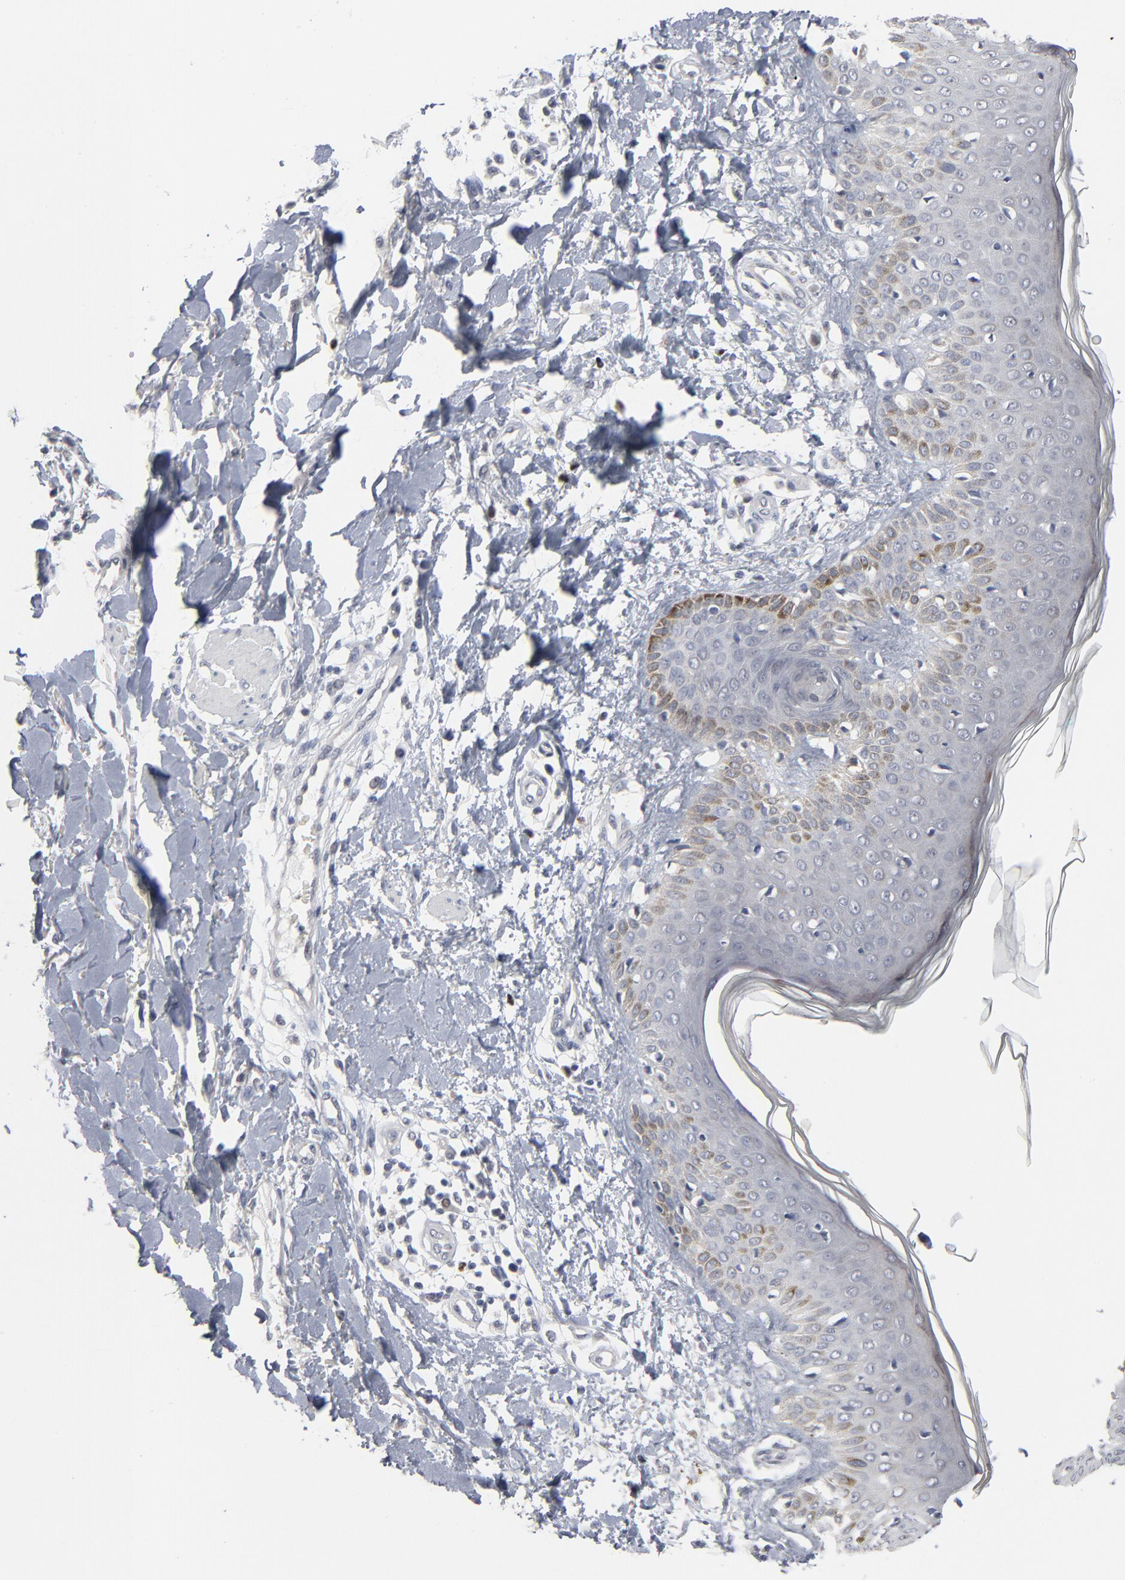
{"staining": {"intensity": "negative", "quantity": "none", "location": "none"}, "tissue": "skin cancer", "cell_type": "Tumor cells", "image_type": "cancer", "snomed": [{"axis": "morphology", "description": "Squamous cell carcinoma, NOS"}, {"axis": "topography", "description": "Skin"}], "caption": "There is no significant staining in tumor cells of skin cancer (squamous cell carcinoma).", "gene": "FOXN2", "patient": {"sex": "female", "age": 59}}